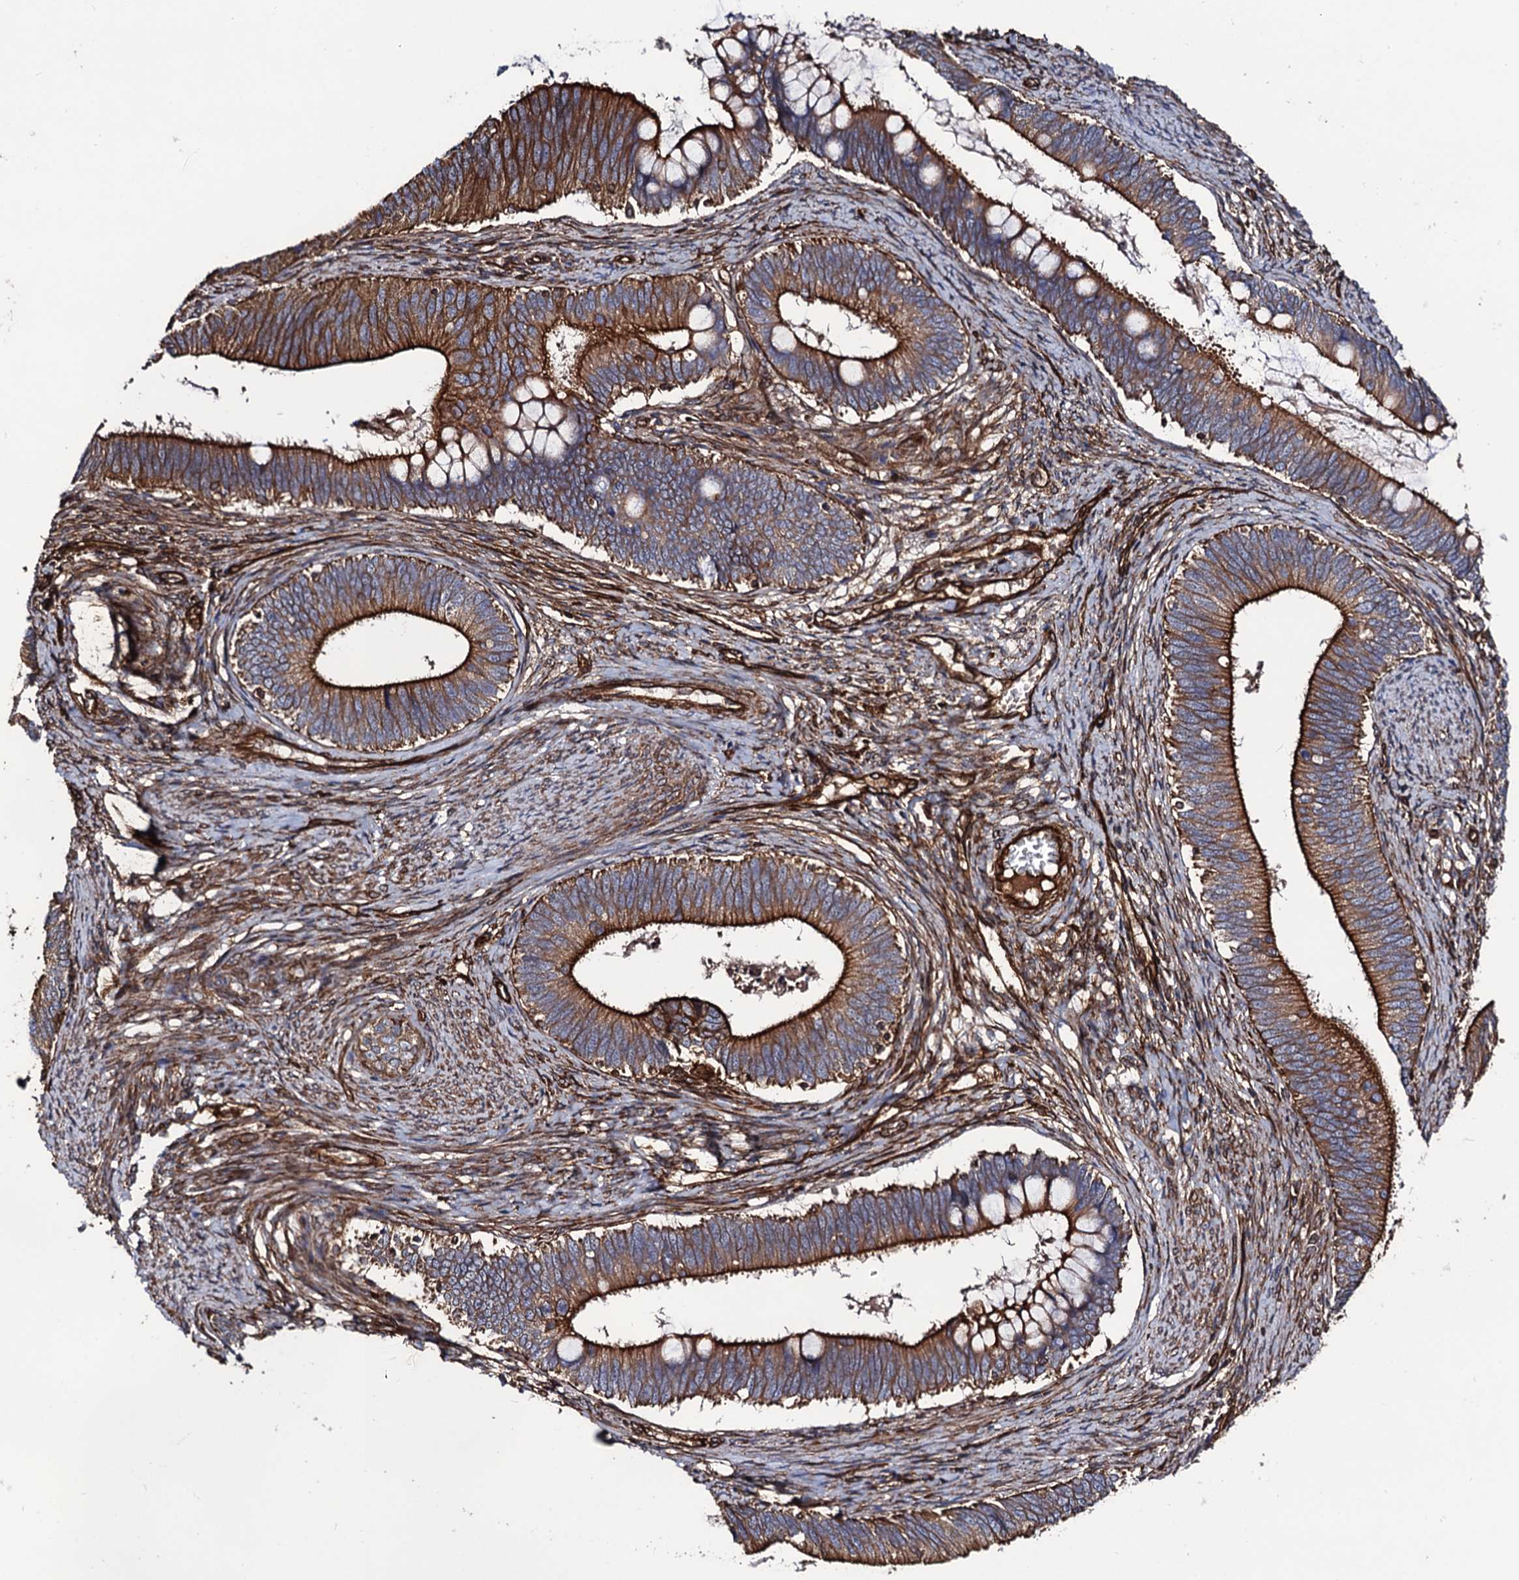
{"staining": {"intensity": "strong", "quantity": ">75%", "location": "cytoplasmic/membranous"}, "tissue": "cervical cancer", "cell_type": "Tumor cells", "image_type": "cancer", "snomed": [{"axis": "morphology", "description": "Adenocarcinoma, NOS"}, {"axis": "topography", "description": "Cervix"}], "caption": "About >75% of tumor cells in cervical cancer demonstrate strong cytoplasmic/membranous protein staining as visualized by brown immunohistochemical staining.", "gene": "CIP2A", "patient": {"sex": "female", "age": 42}}